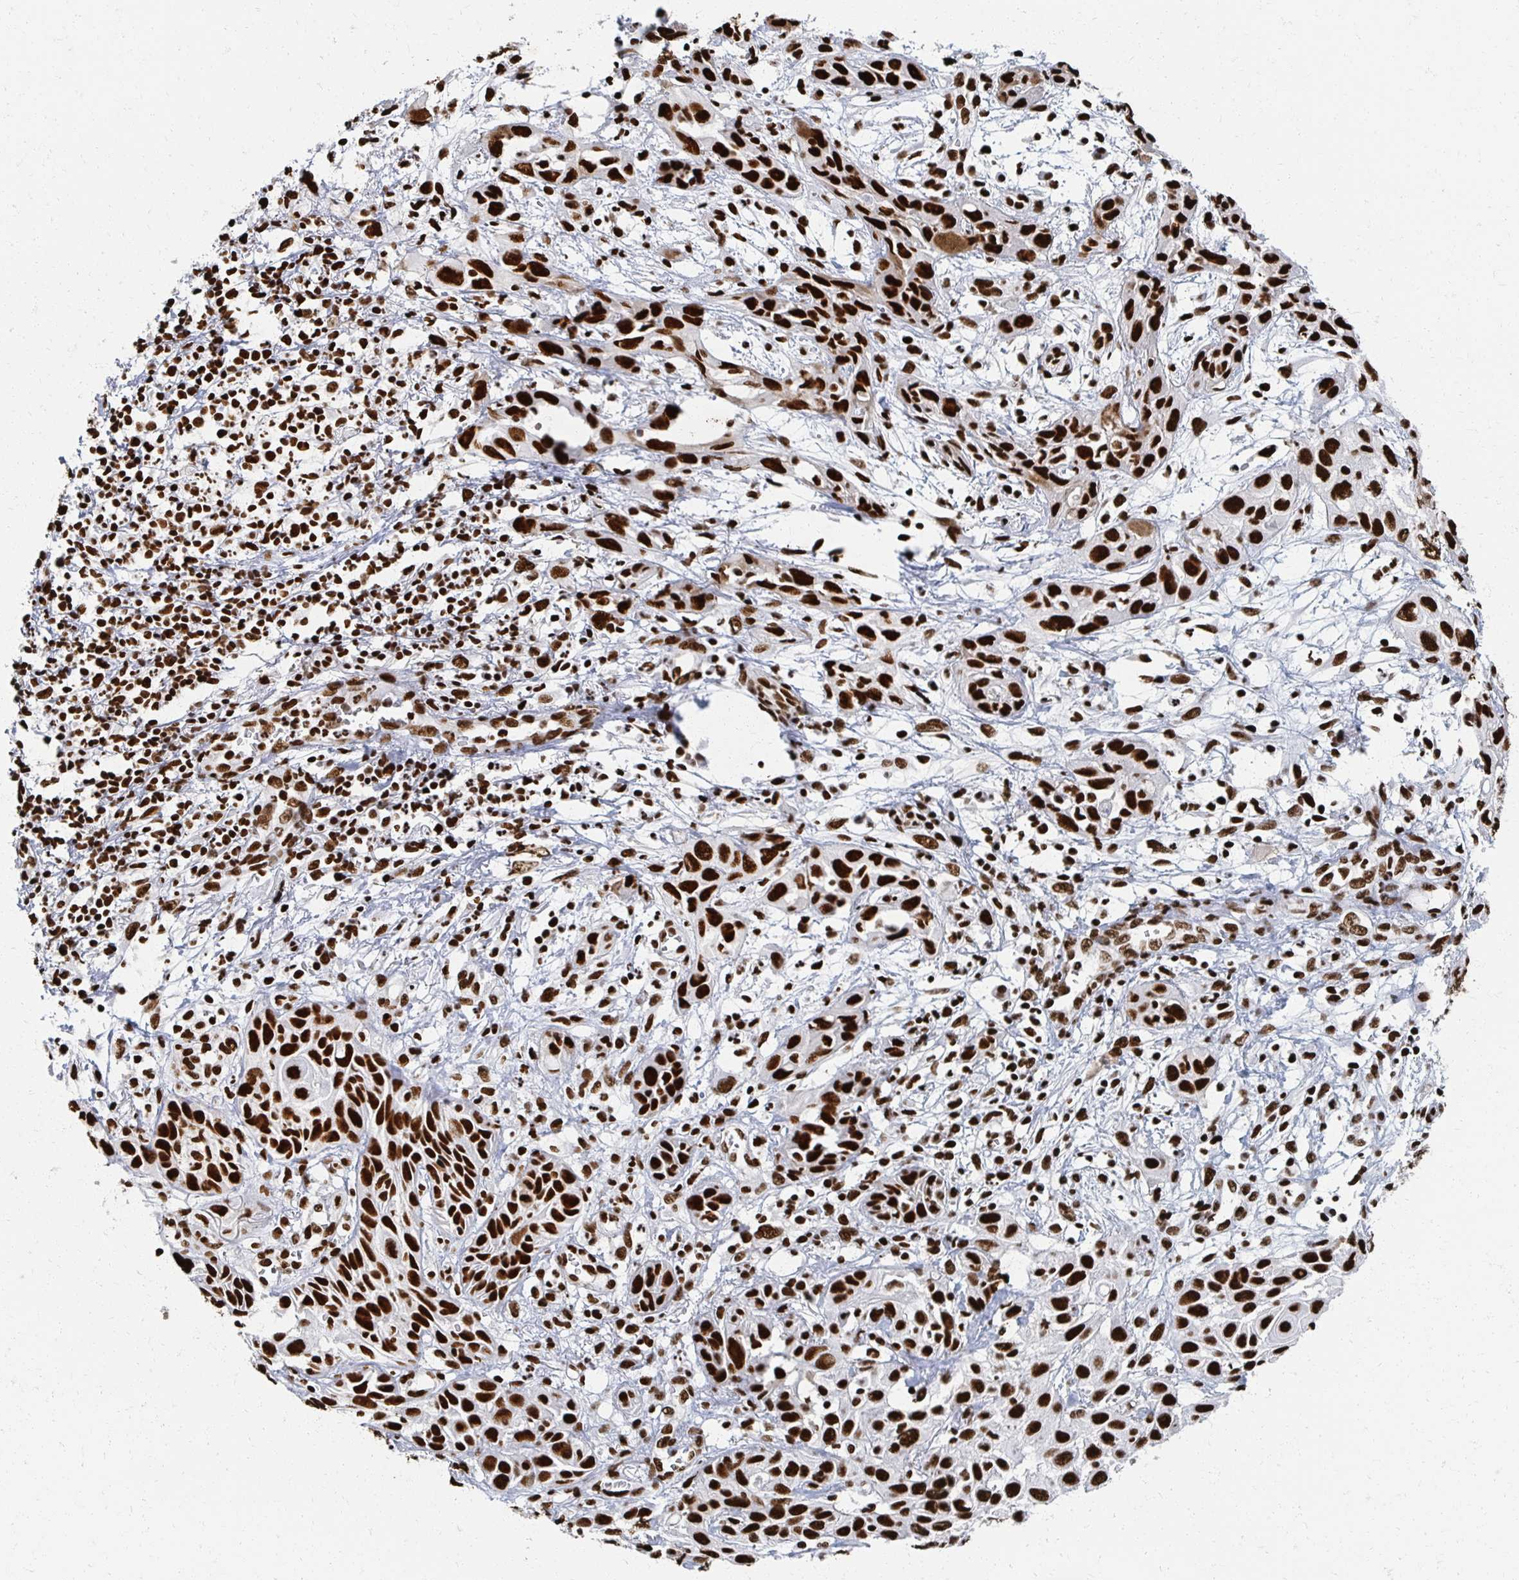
{"staining": {"intensity": "strong", "quantity": ">75%", "location": "nuclear"}, "tissue": "skin cancer", "cell_type": "Tumor cells", "image_type": "cancer", "snomed": [{"axis": "morphology", "description": "Squamous cell carcinoma, NOS"}, {"axis": "topography", "description": "Skin"}, {"axis": "topography", "description": "Vulva"}], "caption": "Tumor cells display high levels of strong nuclear positivity in about >75% of cells in skin cancer.", "gene": "RBBP7", "patient": {"sex": "female", "age": 71}}